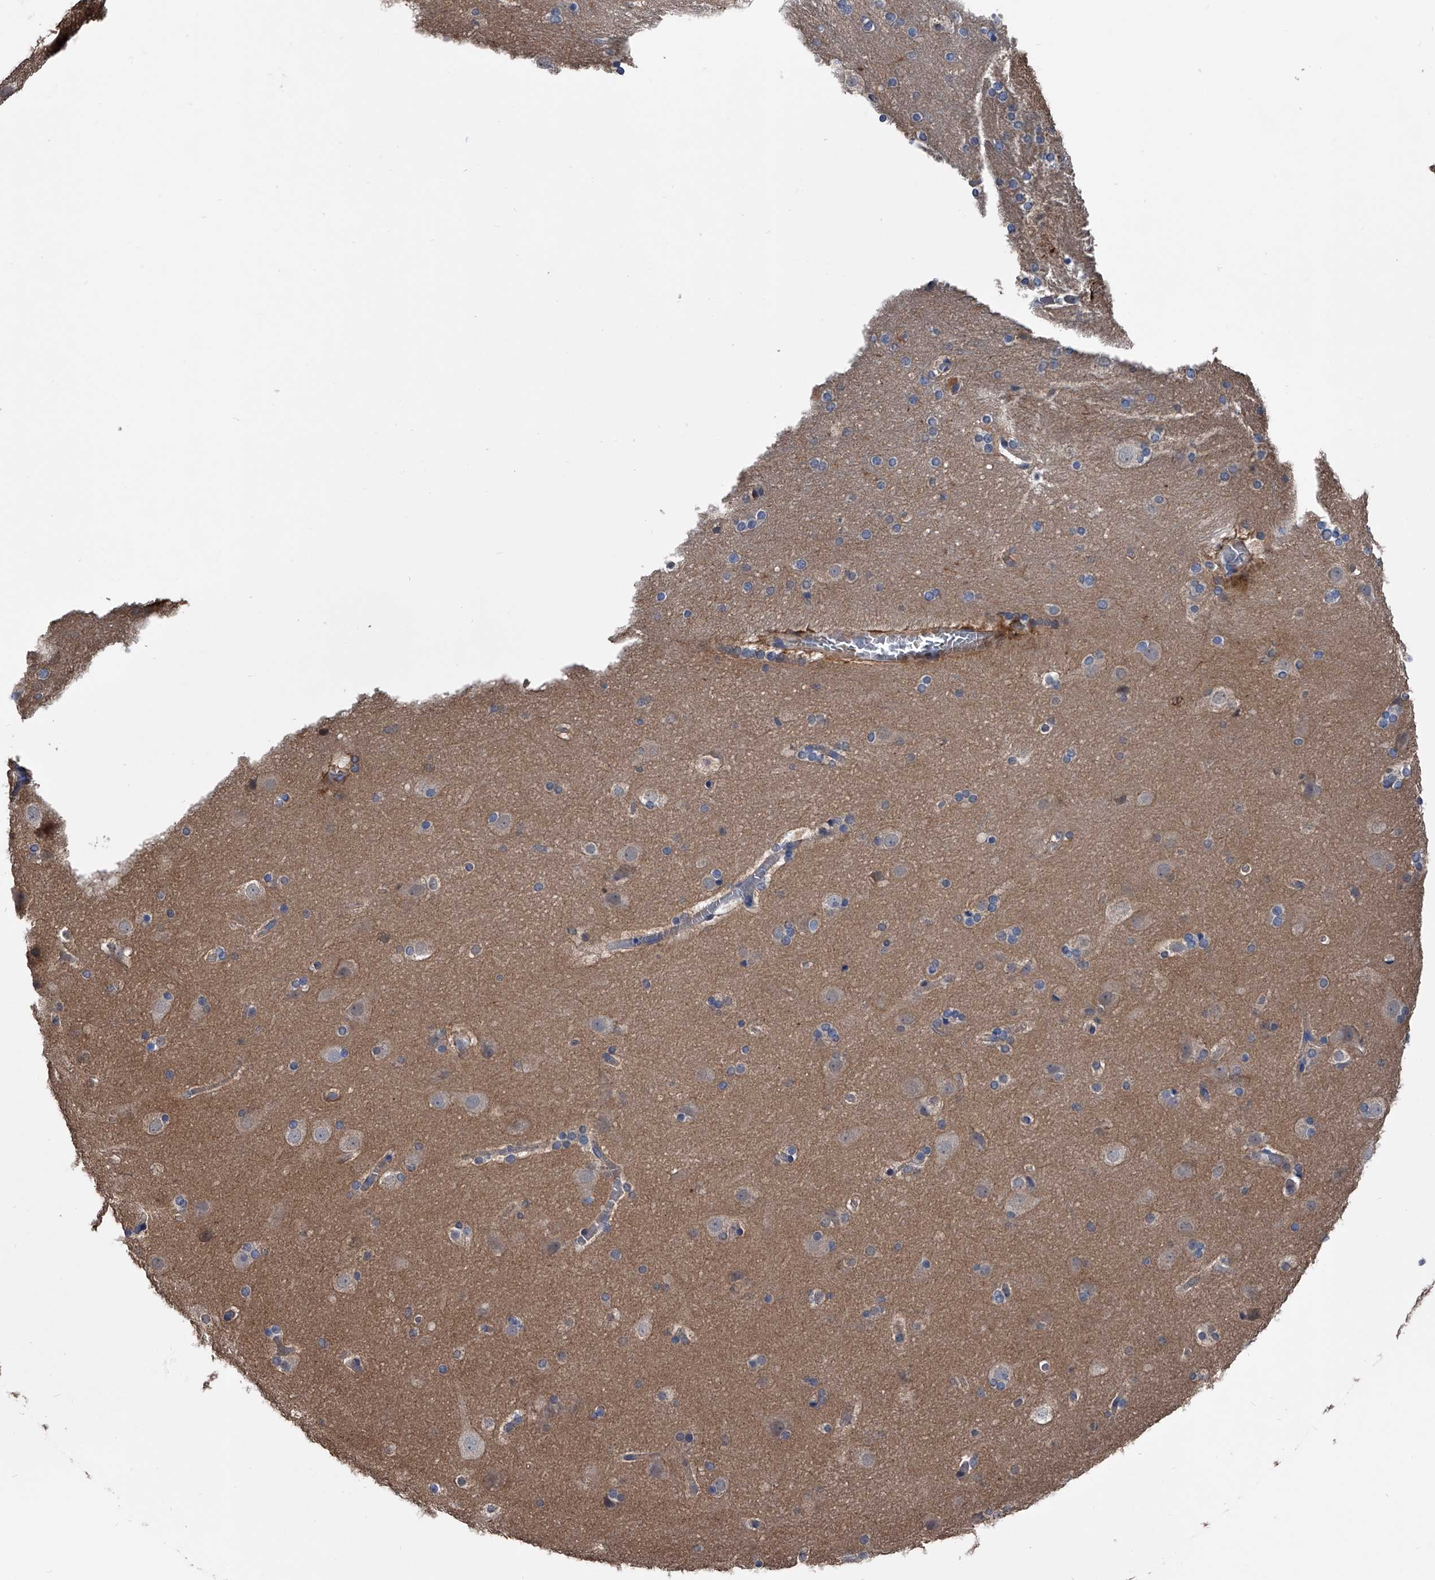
{"staining": {"intensity": "negative", "quantity": "none", "location": "none"}, "tissue": "cerebral cortex", "cell_type": "Endothelial cells", "image_type": "normal", "snomed": [{"axis": "morphology", "description": "Normal tissue, NOS"}, {"axis": "topography", "description": "Cerebral cortex"}], "caption": "High magnification brightfield microscopy of normal cerebral cortex stained with DAB (brown) and counterstained with hematoxylin (blue): endothelial cells show no significant expression.", "gene": "KIF13A", "patient": {"sex": "male", "age": 57}}